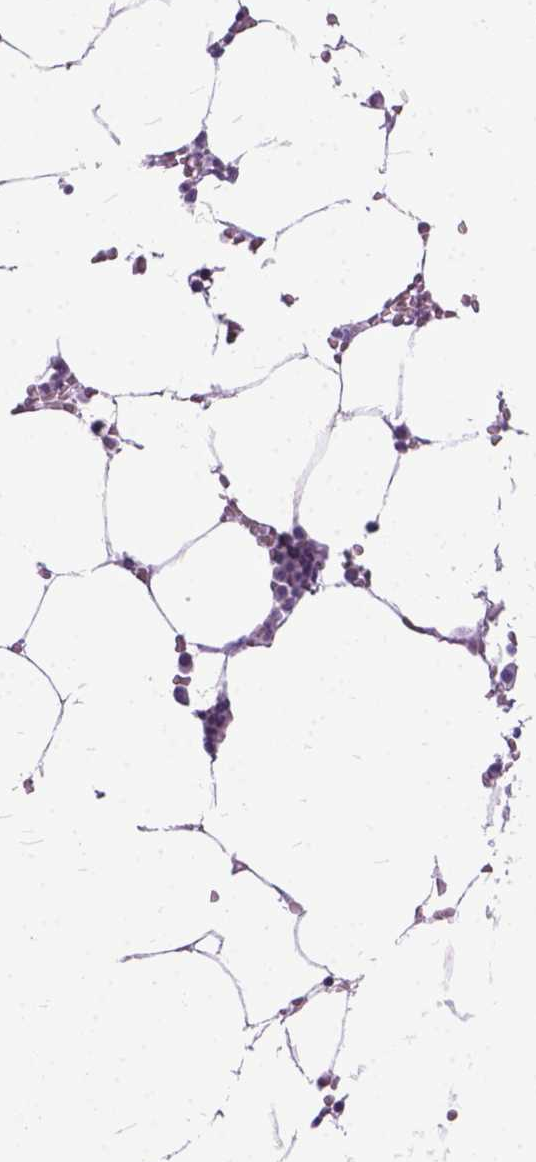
{"staining": {"intensity": "negative", "quantity": "none", "location": "none"}, "tissue": "bone marrow", "cell_type": "Hematopoietic cells", "image_type": "normal", "snomed": [{"axis": "morphology", "description": "Normal tissue, NOS"}, {"axis": "topography", "description": "Bone marrow"}], "caption": "This photomicrograph is of normal bone marrow stained with IHC to label a protein in brown with the nuclei are counter-stained blue. There is no staining in hematopoietic cells. (DAB immunohistochemistry with hematoxylin counter stain).", "gene": "MARCHF10", "patient": {"sex": "female", "age": 52}}